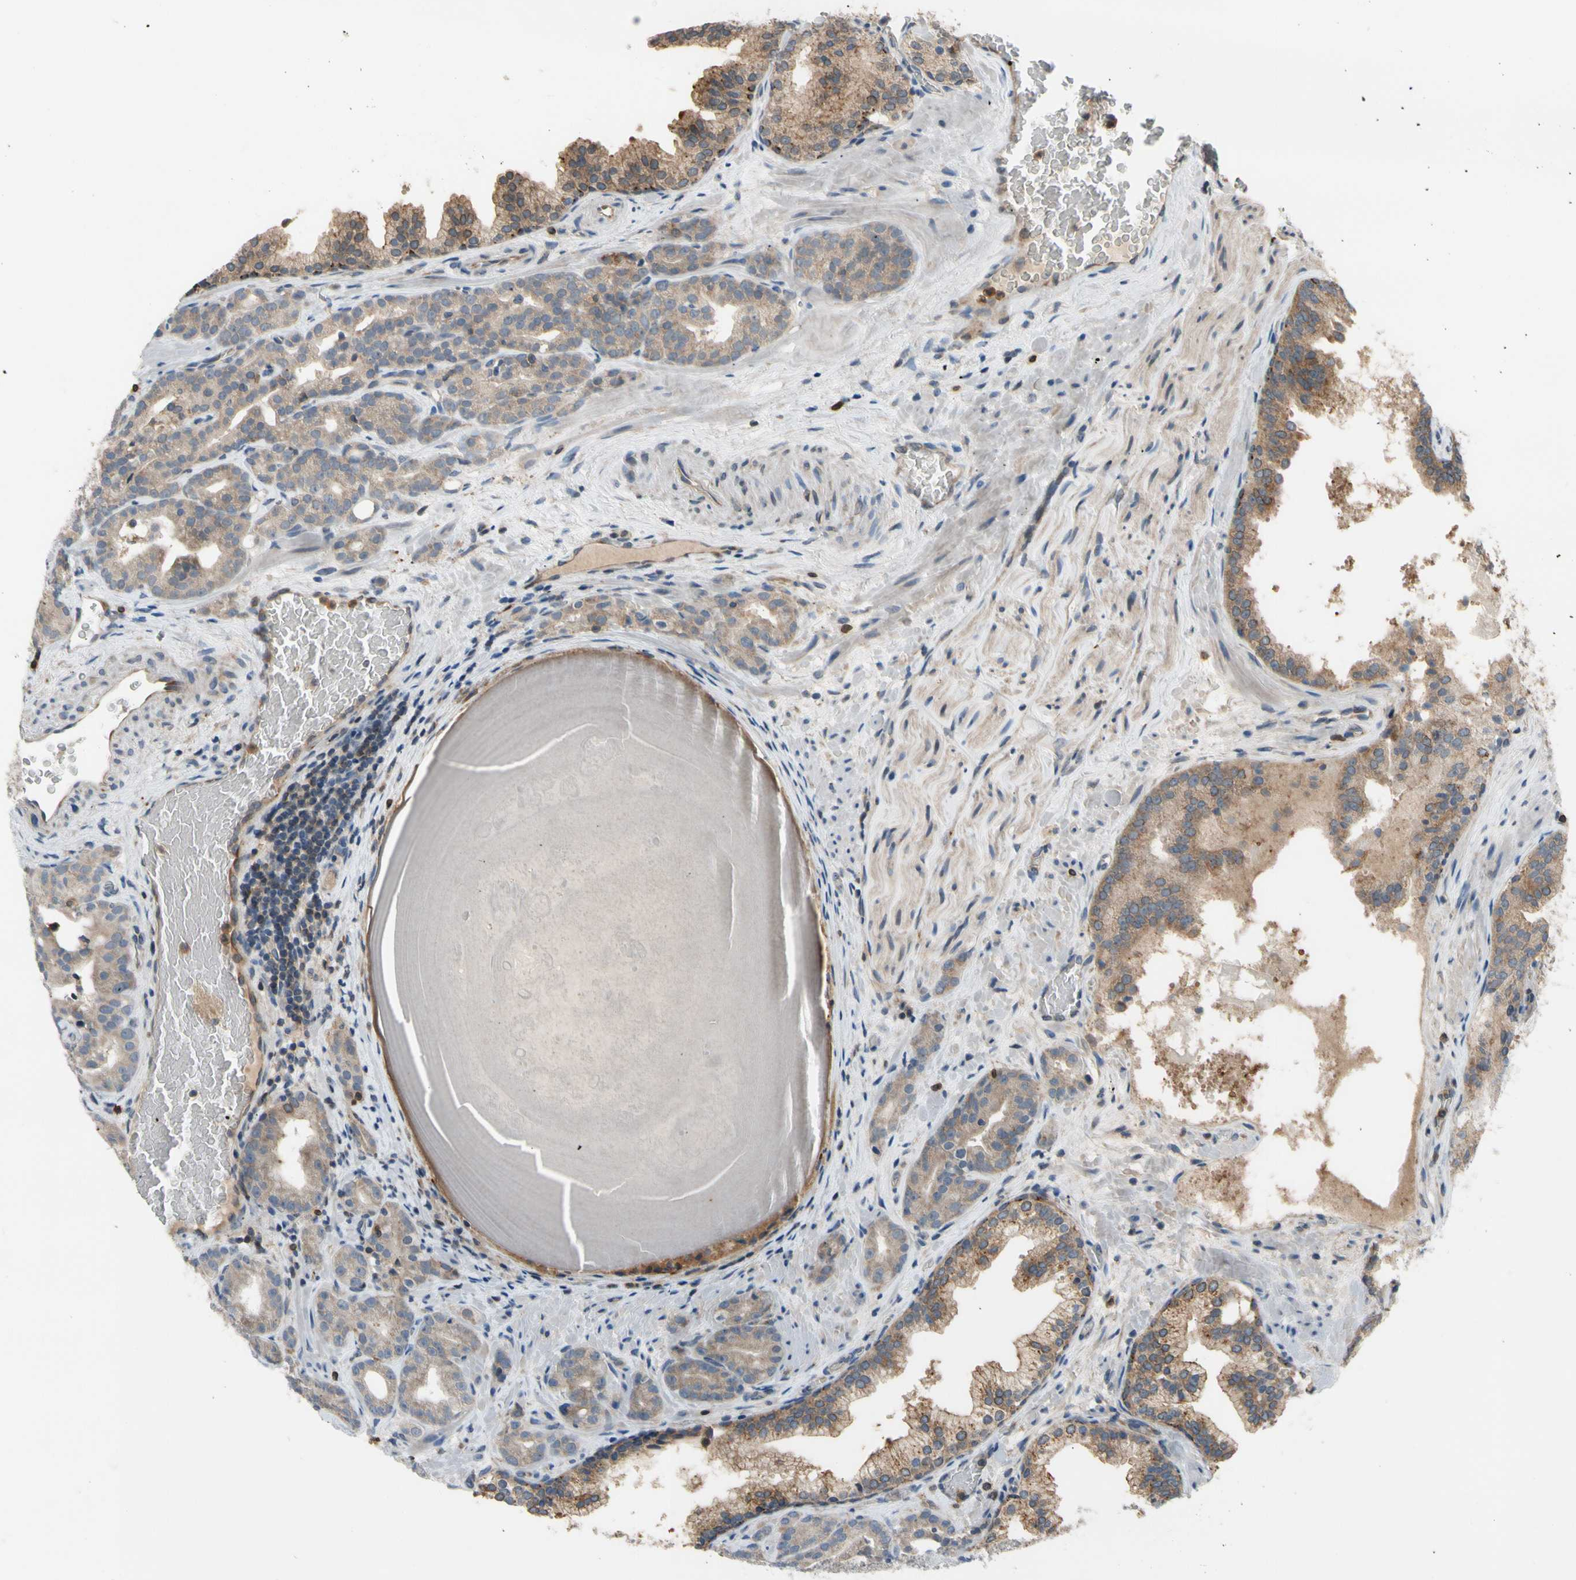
{"staining": {"intensity": "weak", "quantity": ">75%", "location": "cytoplasmic/membranous"}, "tissue": "prostate cancer", "cell_type": "Tumor cells", "image_type": "cancer", "snomed": [{"axis": "morphology", "description": "Adenocarcinoma, Low grade"}, {"axis": "topography", "description": "Prostate"}], "caption": "Prostate cancer (adenocarcinoma (low-grade)) stained with a brown dye reveals weak cytoplasmic/membranous positive positivity in approximately >75% of tumor cells.", "gene": "GALNT5", "patient": {"sex": "male", "age": 63}}